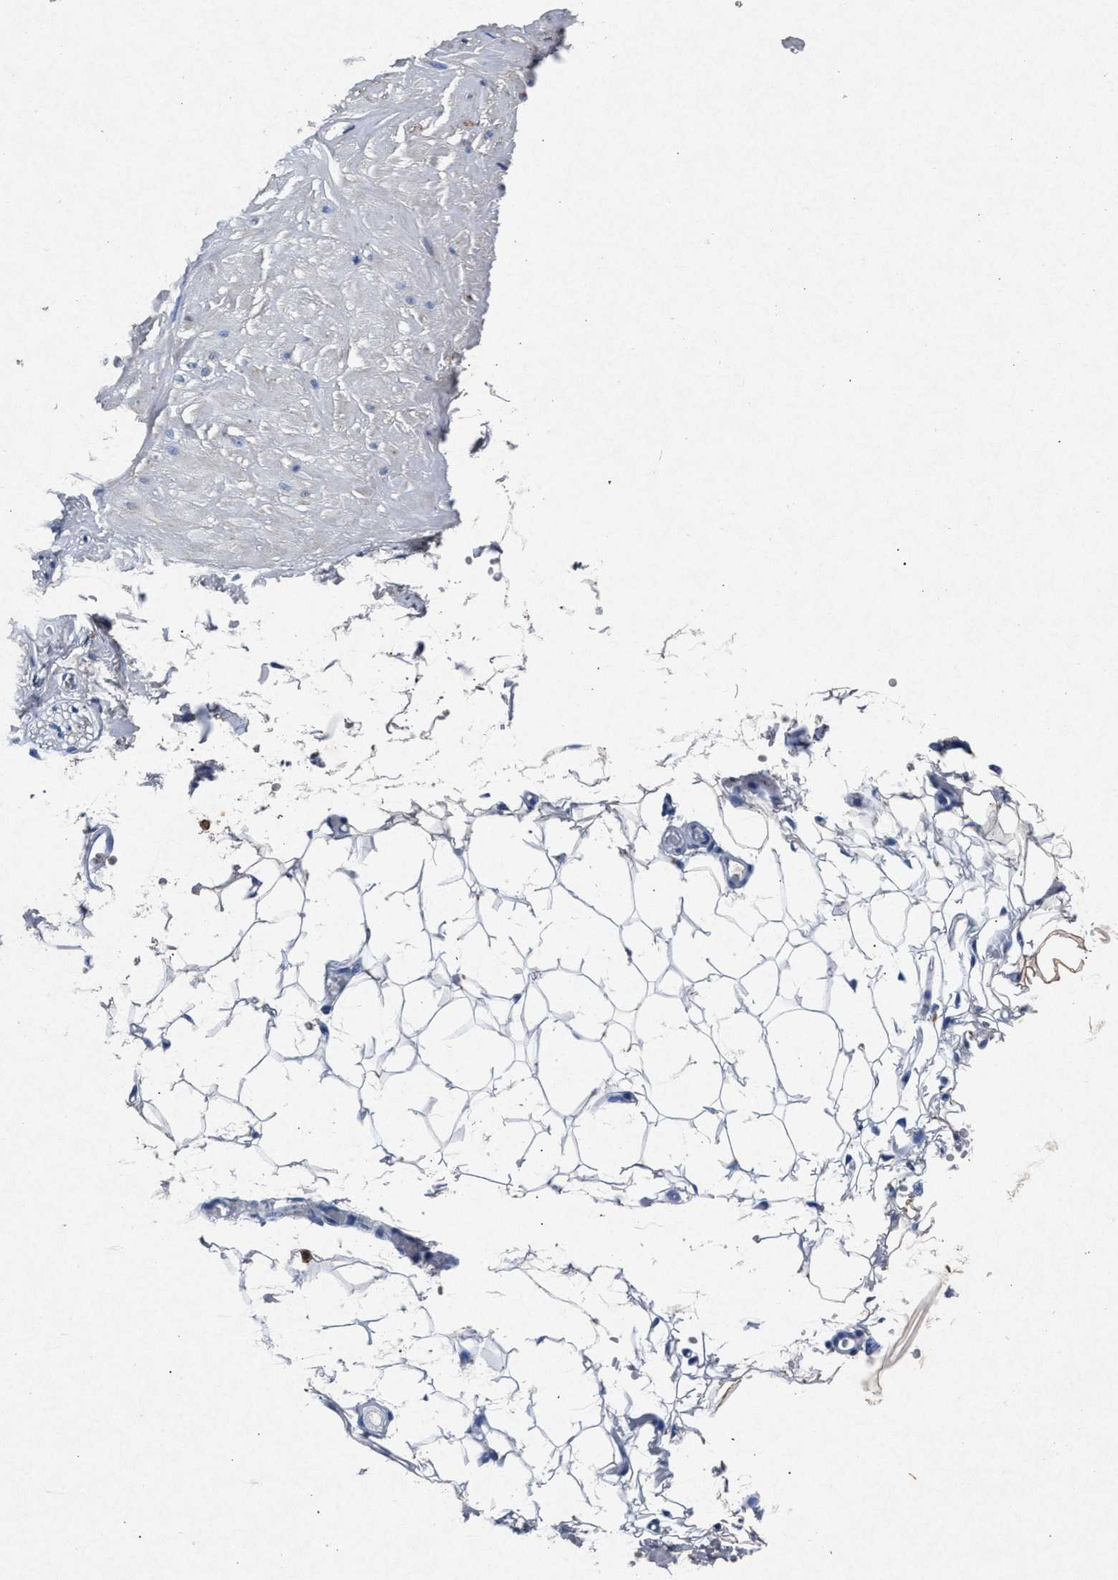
{"staining": {"intensity": "negative", "quantity": "none", "location": "none"}, "tissue": "adipose tissue", "cell_type": "Adipocytes", "image_type": "normal", "snomed": [{"axis": "morphology", "description": "Normal tissue, NOS"}, {"axis": "topography", "description": "Adipose tissue"}, {"axis": "topography", "description": "Vascular tissue"}, {"axis": "topography", "description": "Peripheral nerve tissue"}], "caption": "Immunohistochemistry (IHC) of benign adipose tissue shows no staining in adipocytes. (Stains: DAB (3,3'-diaminobenzidine) IHC with hematoxylin counter stain, Microscopy: brightfield microscopy at high magnification).", "gene": "MAP6", "patient": {"sex": "male", "age": 25}}